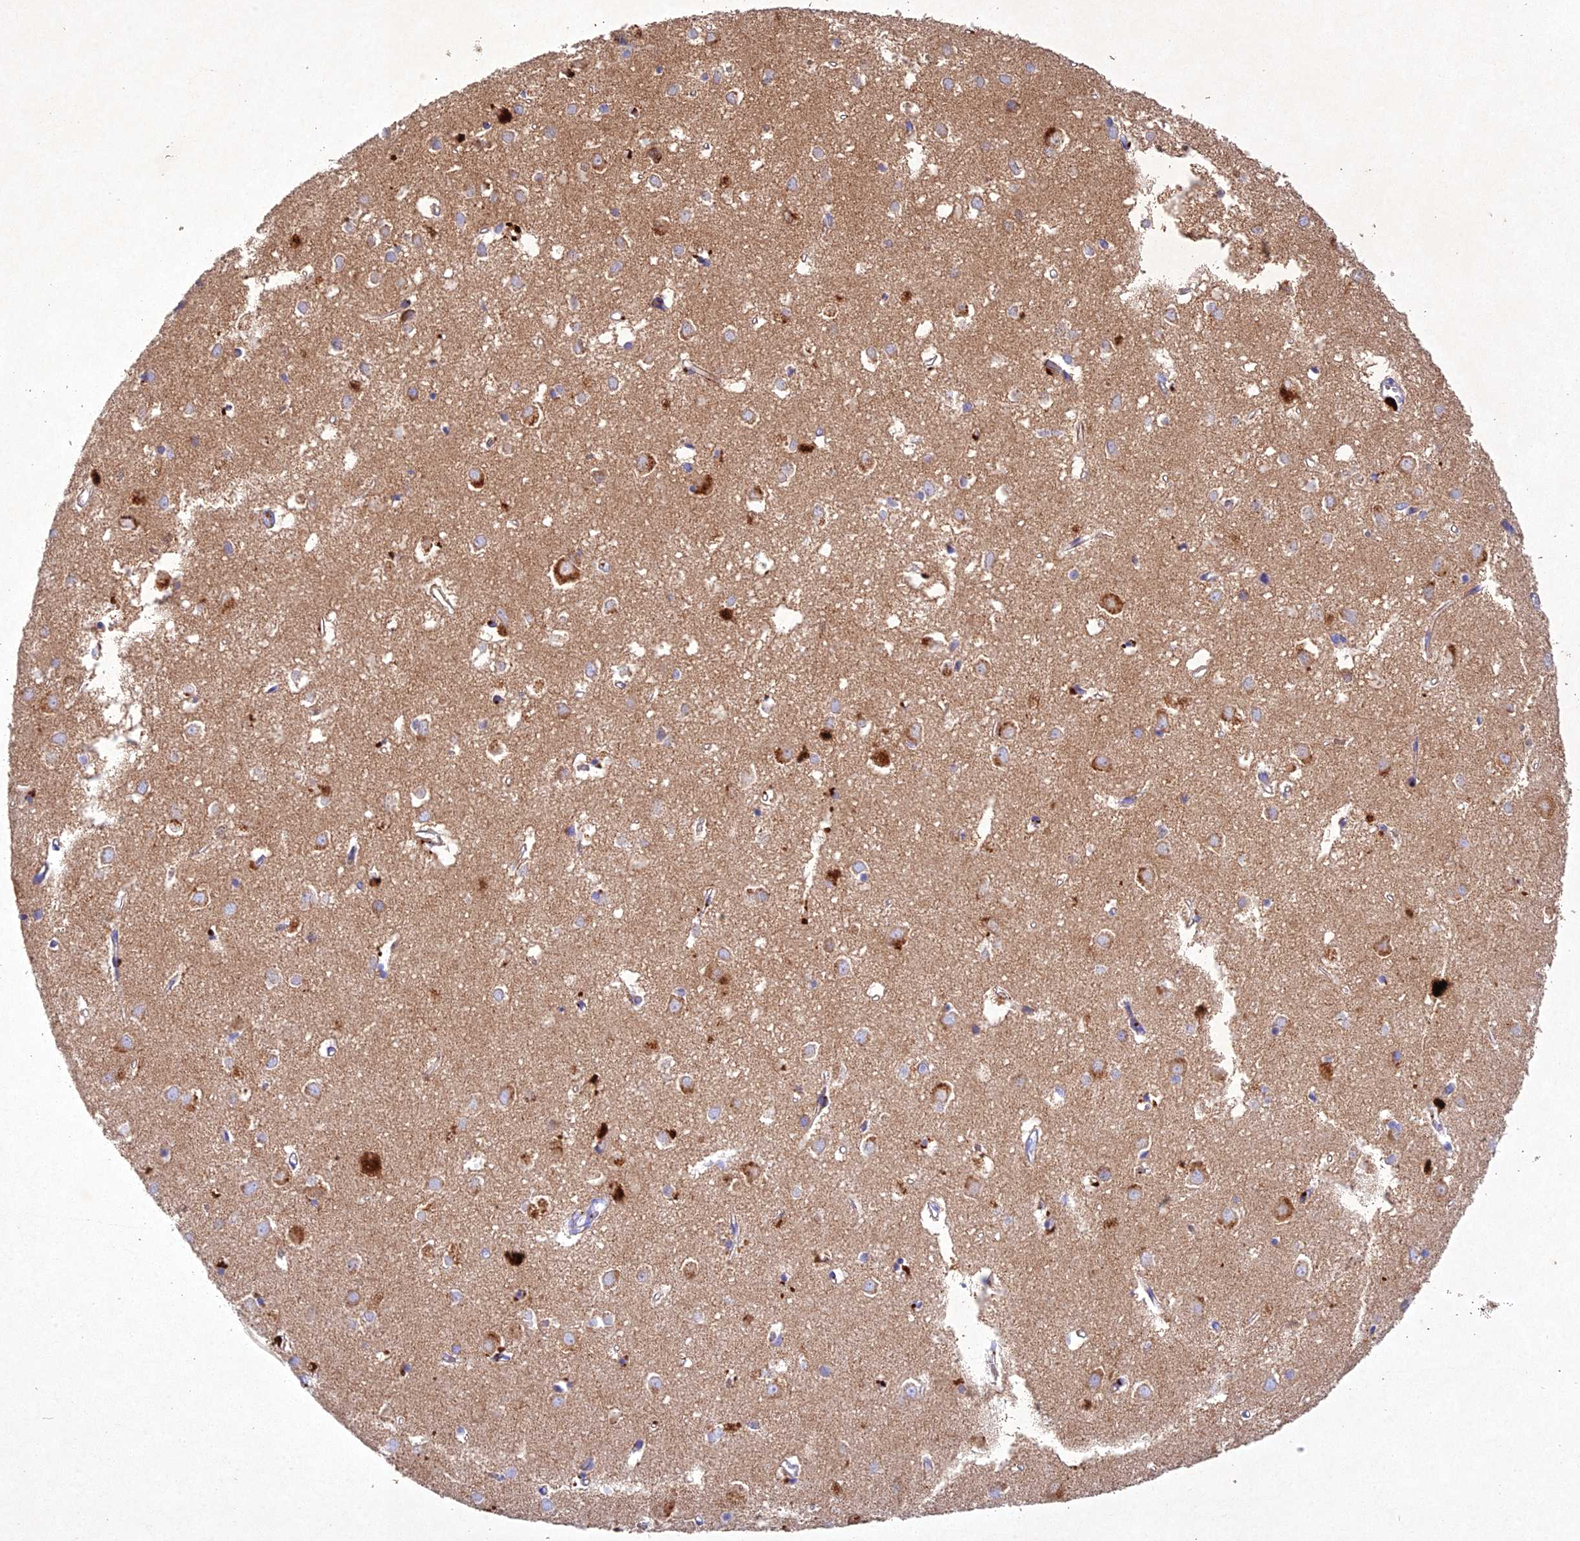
{"staining": {"intensity": "negative", "quantity": "none", "location": "none"}, "tissue": "cerebral cortex", "cell_type": "Endothelial cells", "image_type": "normal", "snomed": [{"axis": "morphology", "description": "Normal tissue, NOS"}, {"axis": "topography", "description": "Cerebral cortex"}], "caption": "Immunohistochemistry (IHC) photomicrograph of normal cerebral cortex: cerebral cortex stained with DAB (3,3'-diaminobenzidine) reveals no significant protein staining in endothelial cells.", "gene": "NDUFV1", "patient": {"sex": "female", "age": 64}}